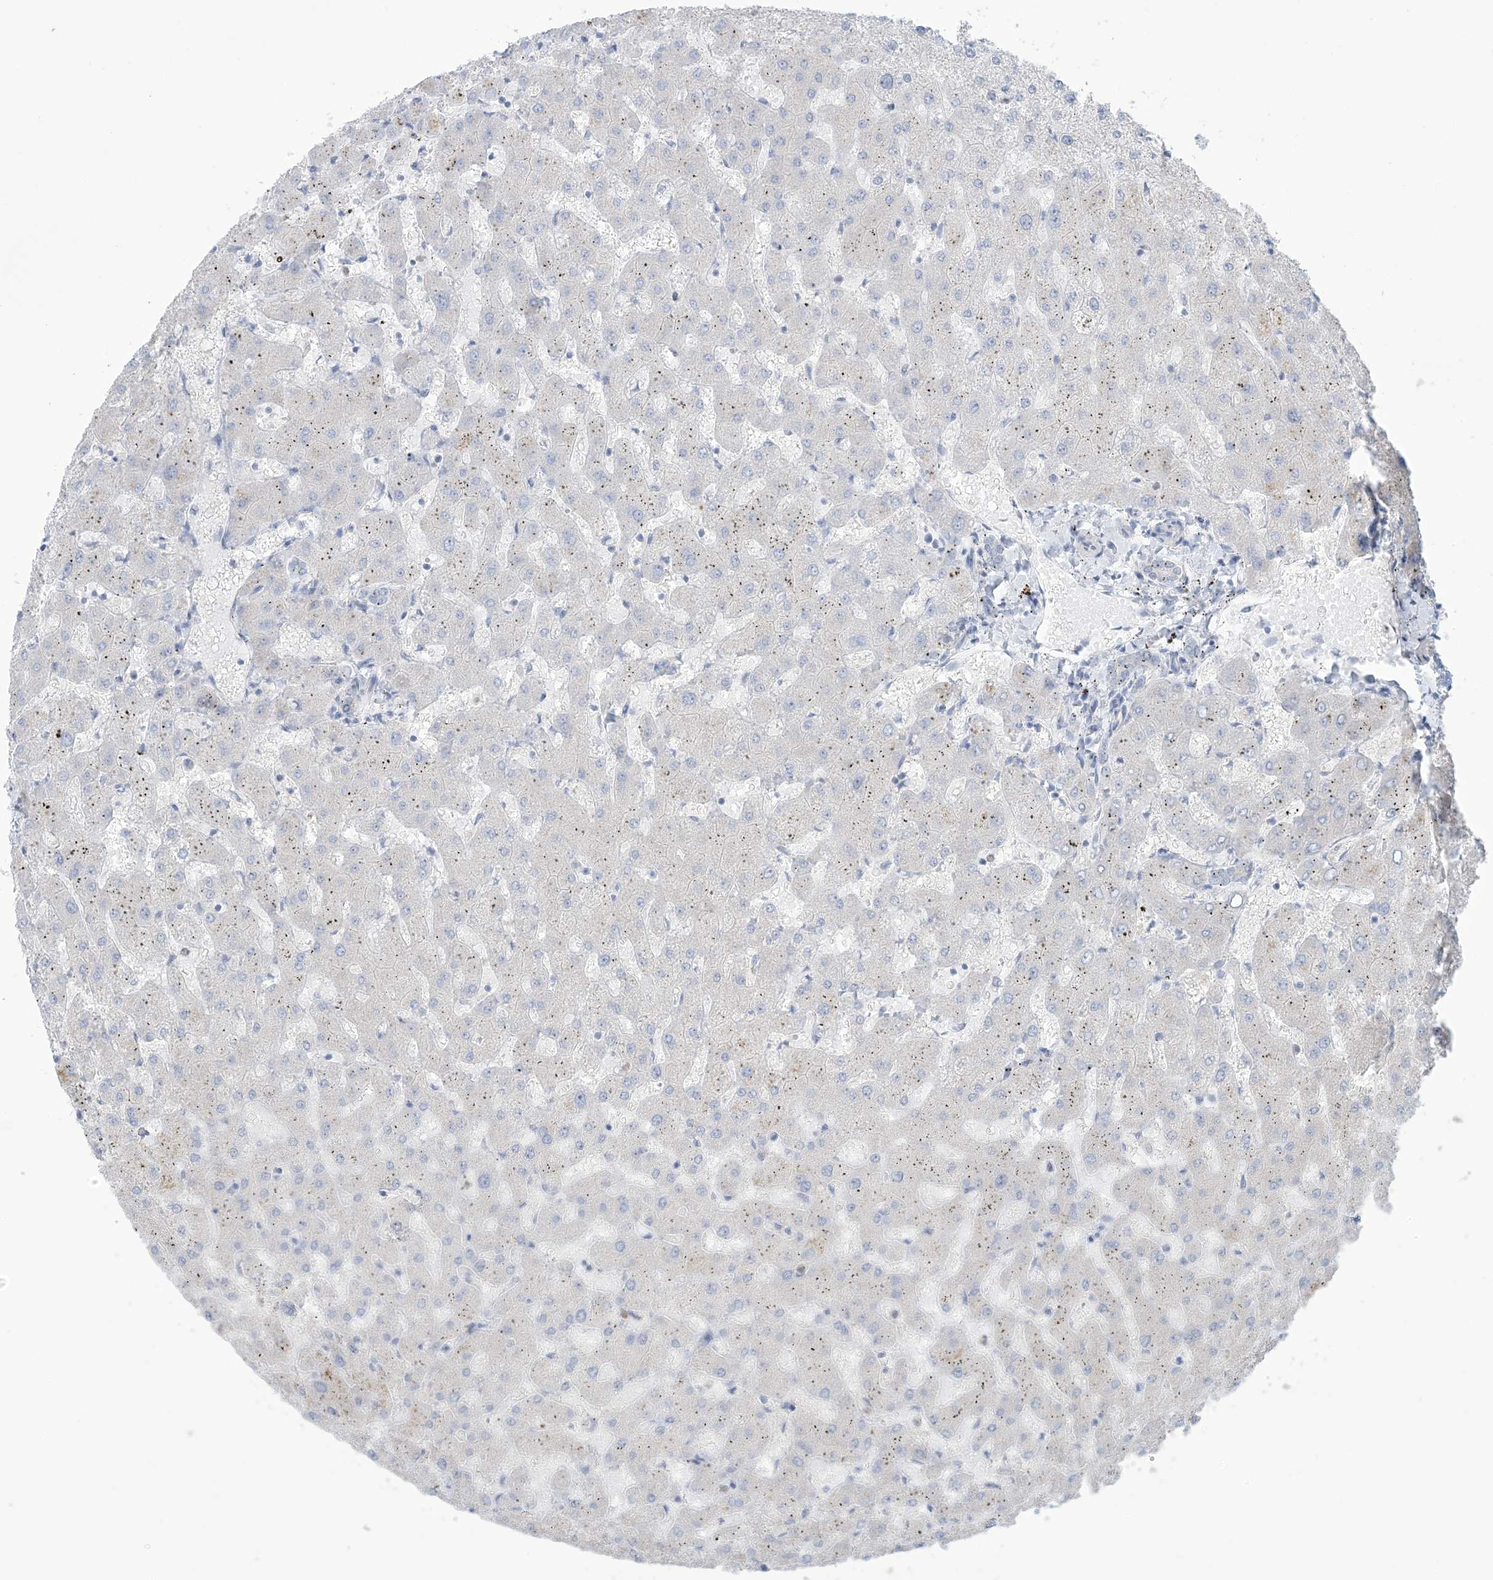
{"staining": {"intensity": "negative", "quantity": "none", "location": "none"}, "tissue": "liver", "cell_type": "Cholangiocytes", "image_type": "normal", "snomed": [{"axis": "morphology", "description": "Normal tissue, NOS"}, {"axis": "topography", "description": "Liver"}], "caption": "Immunohistochemical staining of unremarkable human liver reveals no significant positivity in cholangiocytes. (Brightfield microscopy of DAB (3,3'-diaminobenzidine) immunohistochemistry (IHC) at high magnification).", "gene": "MTHFD2L", "patient": {"sex": "female", "age": 63}}